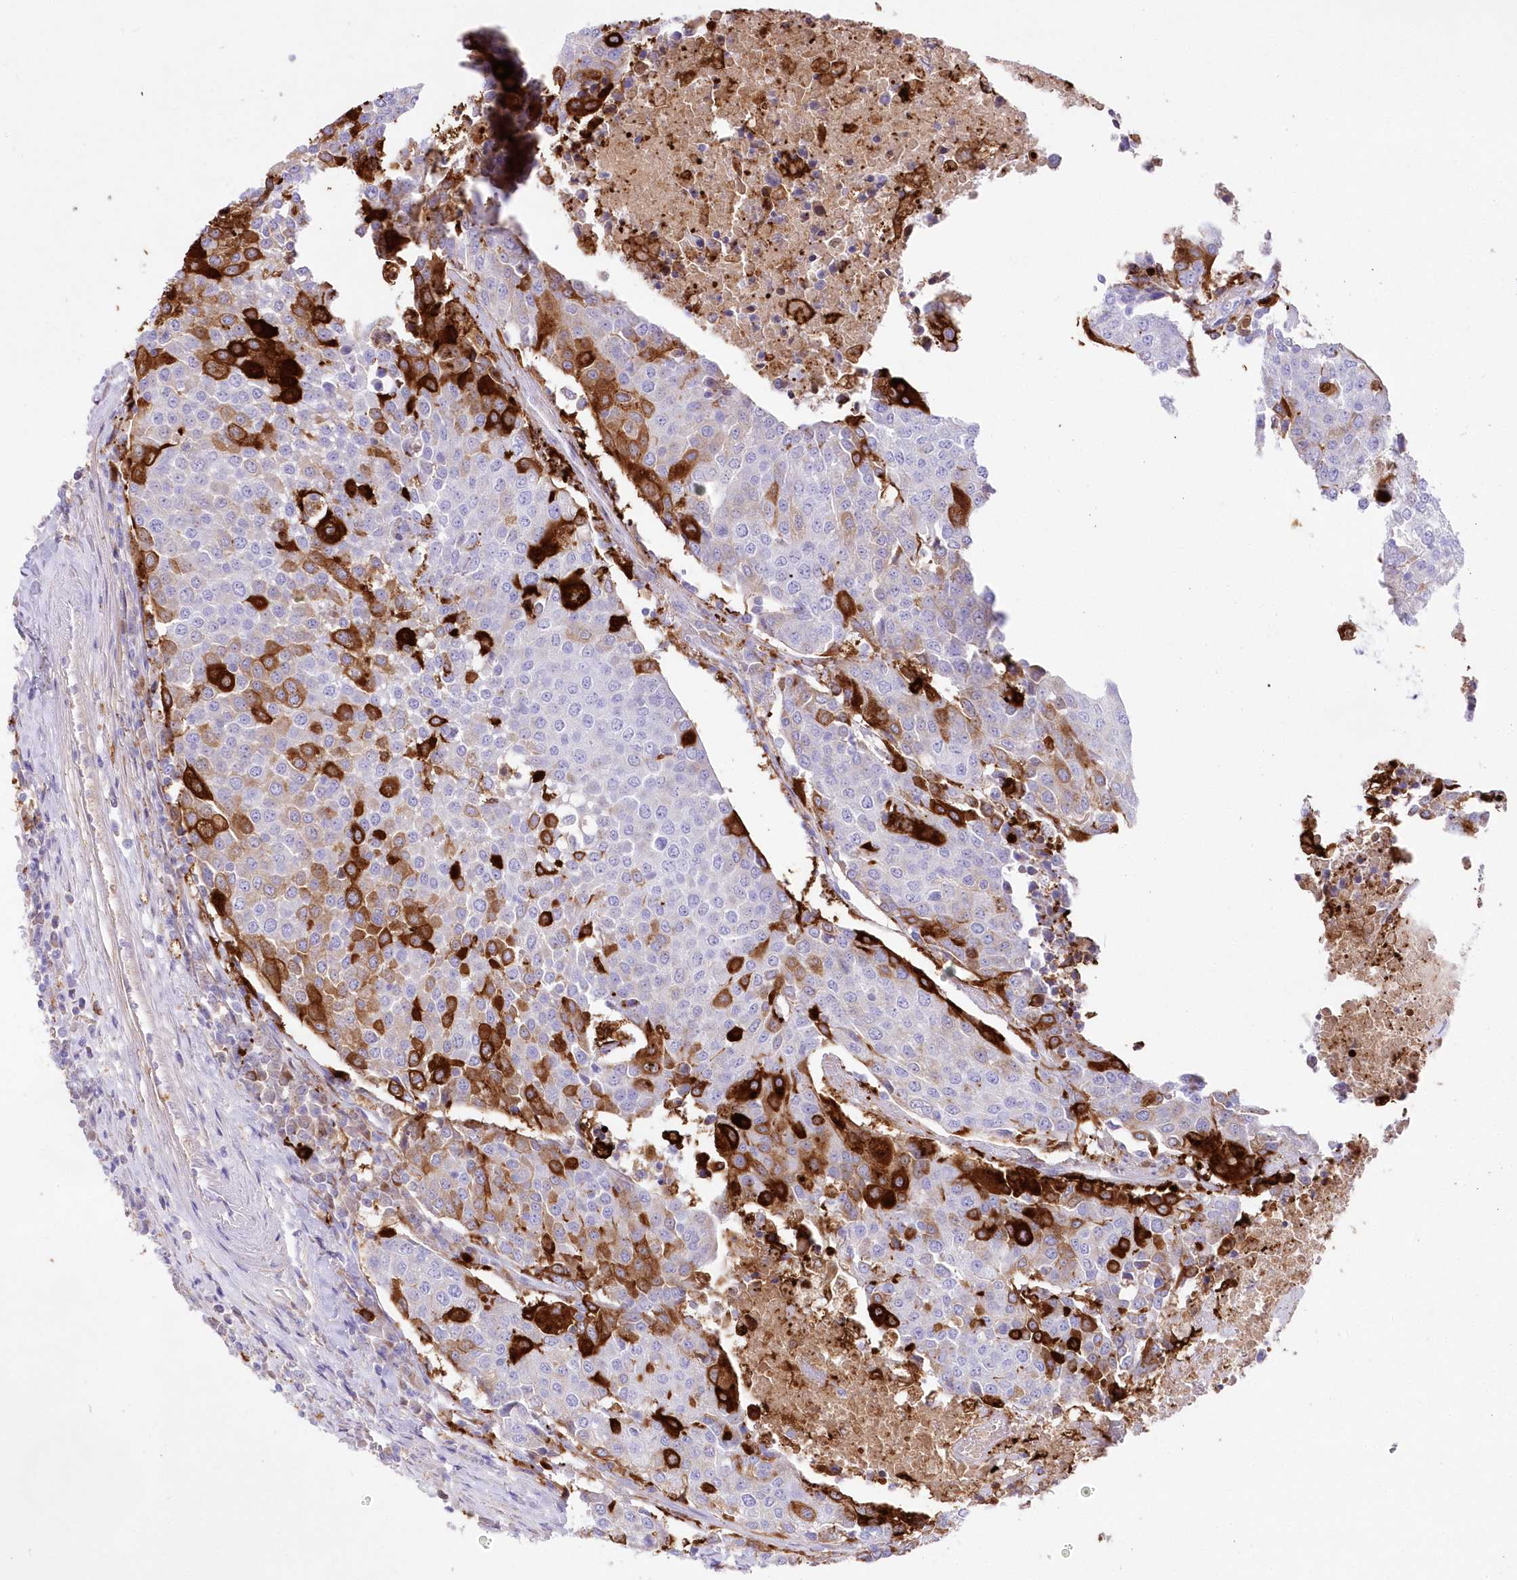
{"staining": {"intensity": "strong", "quantity": "<25%", "location": "cytoplasmic/membranous"}, "tissue": "urothelial cancer", "cell_type": "Tumor cells", "image_type": "cancer", "snomed": [{"axis": "morphology", "description": "Urothelial carcinoma, High grade"}, {"axis": "topography", "description": "Urinary bladder"}], "caption": "The histopathology image demonstrates immunohistochemical staining of high-grade urothelial carcinoma. There is strong cytoplasmic/membranous staining is present in approximately <25% of tumor cells.", "gene": "DNAJC19", "patient": {"sex": "female", "age": 85}}